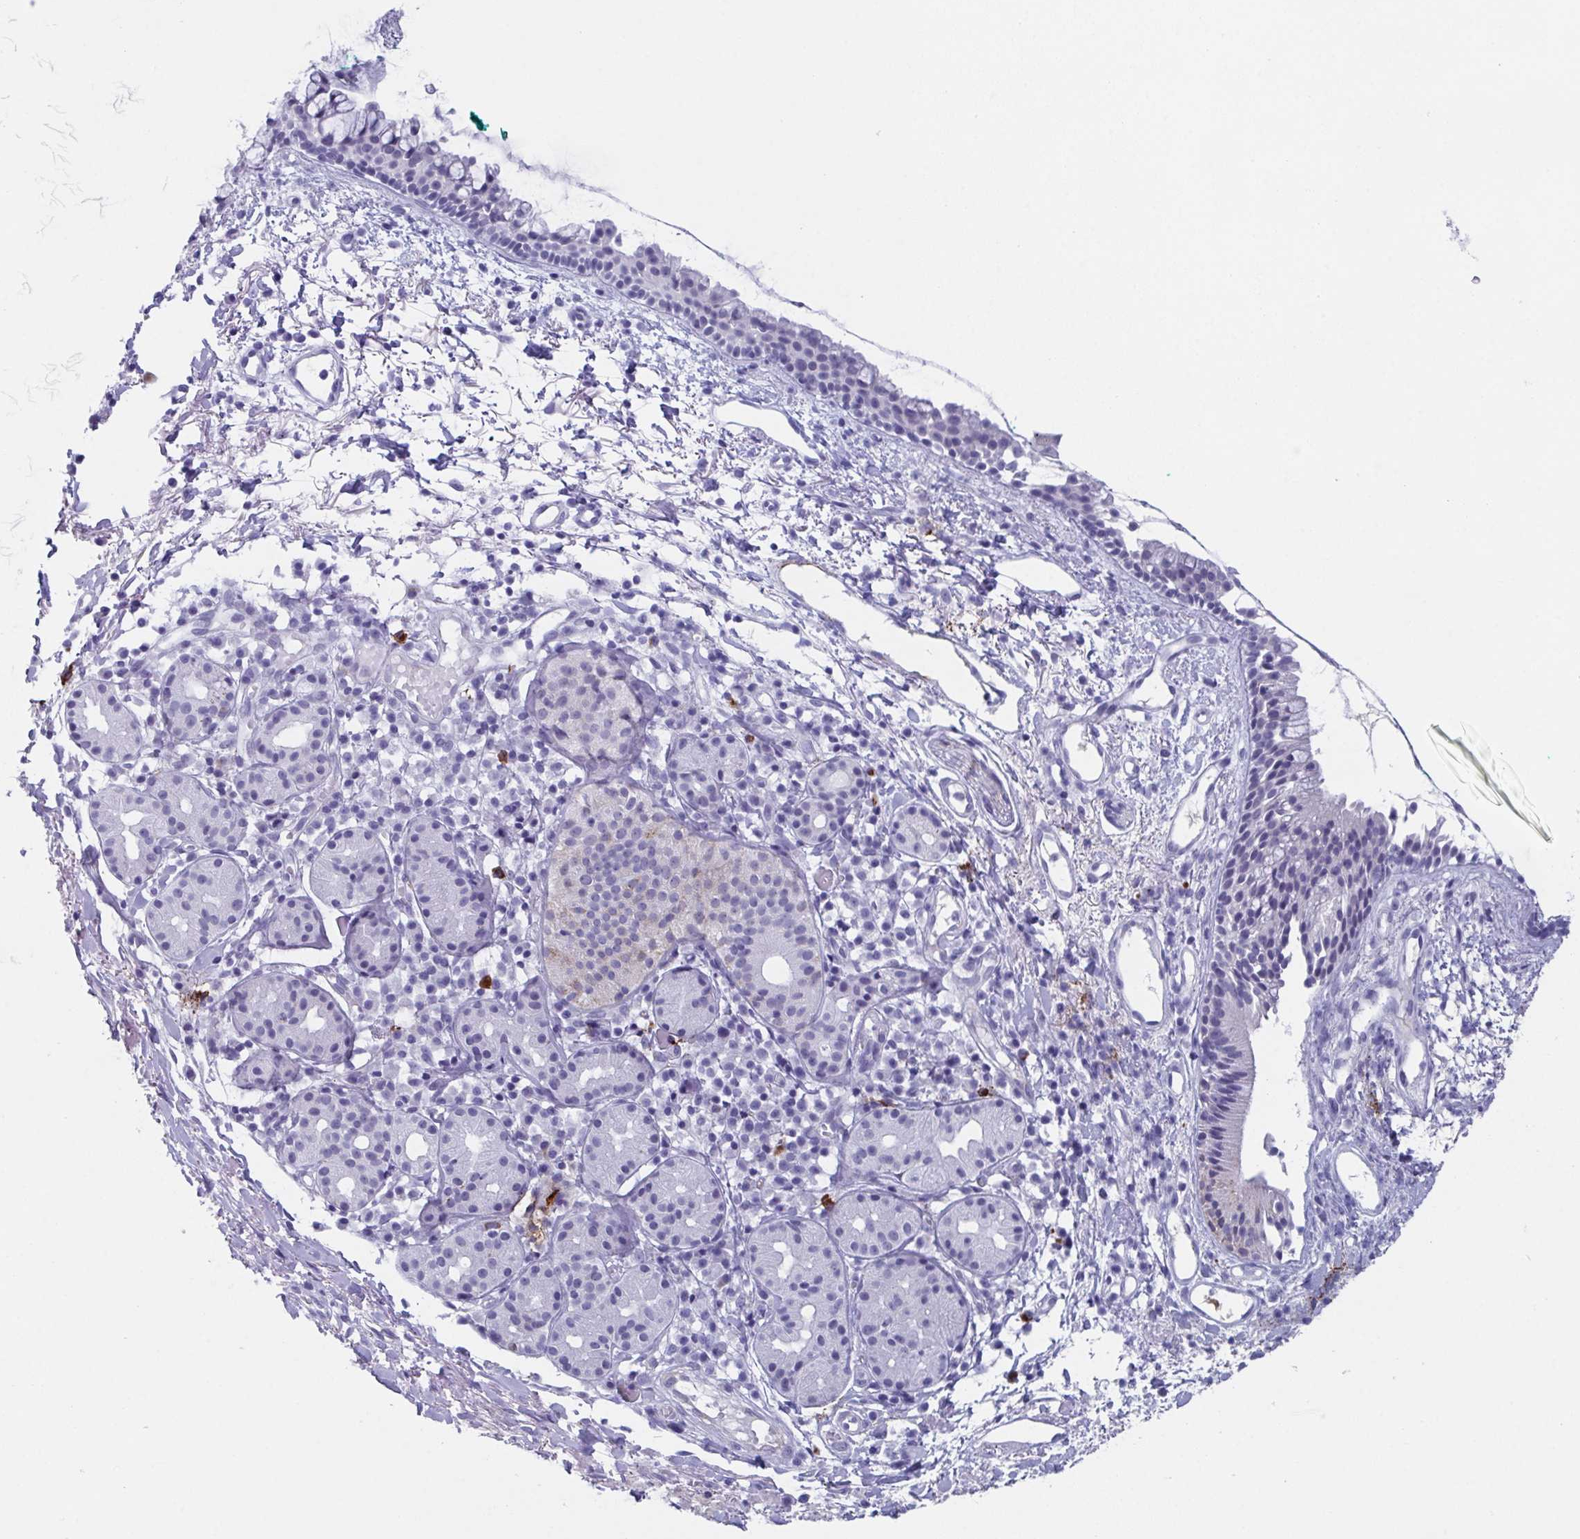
{"staining": {"intensity": "negative", "quantity": "none", "location": "none"}, "tissue": "nasopharynx", "cell_type": "Respiratory epithelial cells", "image_type": "normal", "snomed": [{"axis": "morphology", "description": "Normal tissue, NOS"}, {"axis": "morphology", "description": "Basal cell carcinoma"}, {"axis": "topography", "description": "Cartilage tissue"}, {"axis": "topography", "description": "Nasopharynx"}, {"axis": "topography", "description": "Oral tissue"}], "caption": "DAB immunohistochemical staining of unremarkable human nasopharynx shows no significant expression in respiratory epithelial cells.", "gene": "ZFP64", "patient": {"sex": "female", "age": 77}}